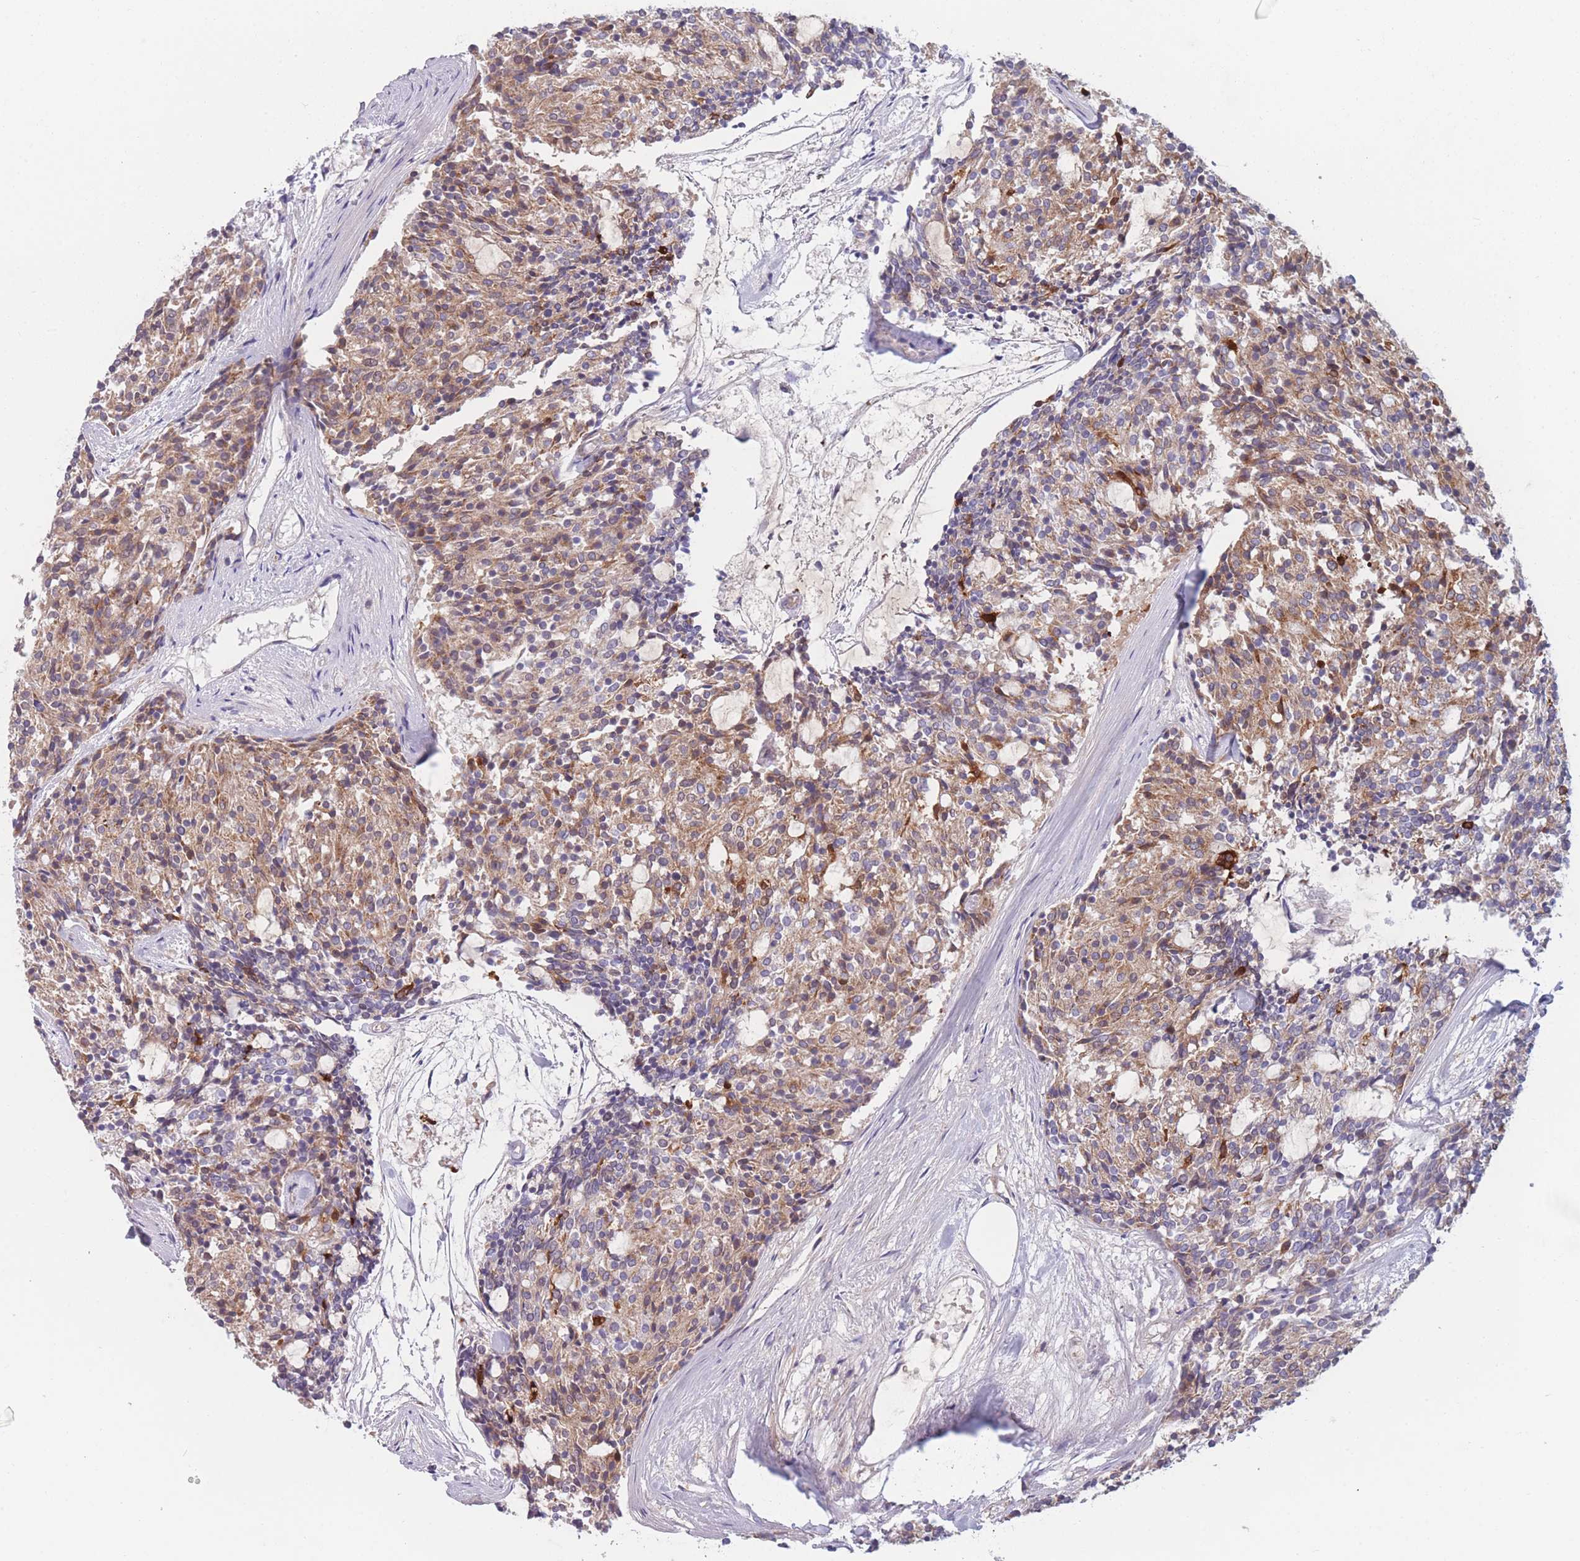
{"staining": {"intensity": "moderate", "quantity": "25%-75%", "location": "cytoplasmic/membranous"}, "tissue": "carcinoid", "cell_type": "Tumor cells", "image_type": "cancer", "snomed": [{"axis": "morphology", "description": "Carcinoid, malignant, NOS"}, {"axis": "topography", "description": "Pancreas"}], "caption": "Immunohistochemistry photomicrograph of human carcinoid stained for a protein (brown), which shows medium levels of moderate cytoplasmic/membranous positivity in about 25%-75% of tumor cells.", "gene": "PDE4A", "patient": {"sex": "female", "age": 54}}